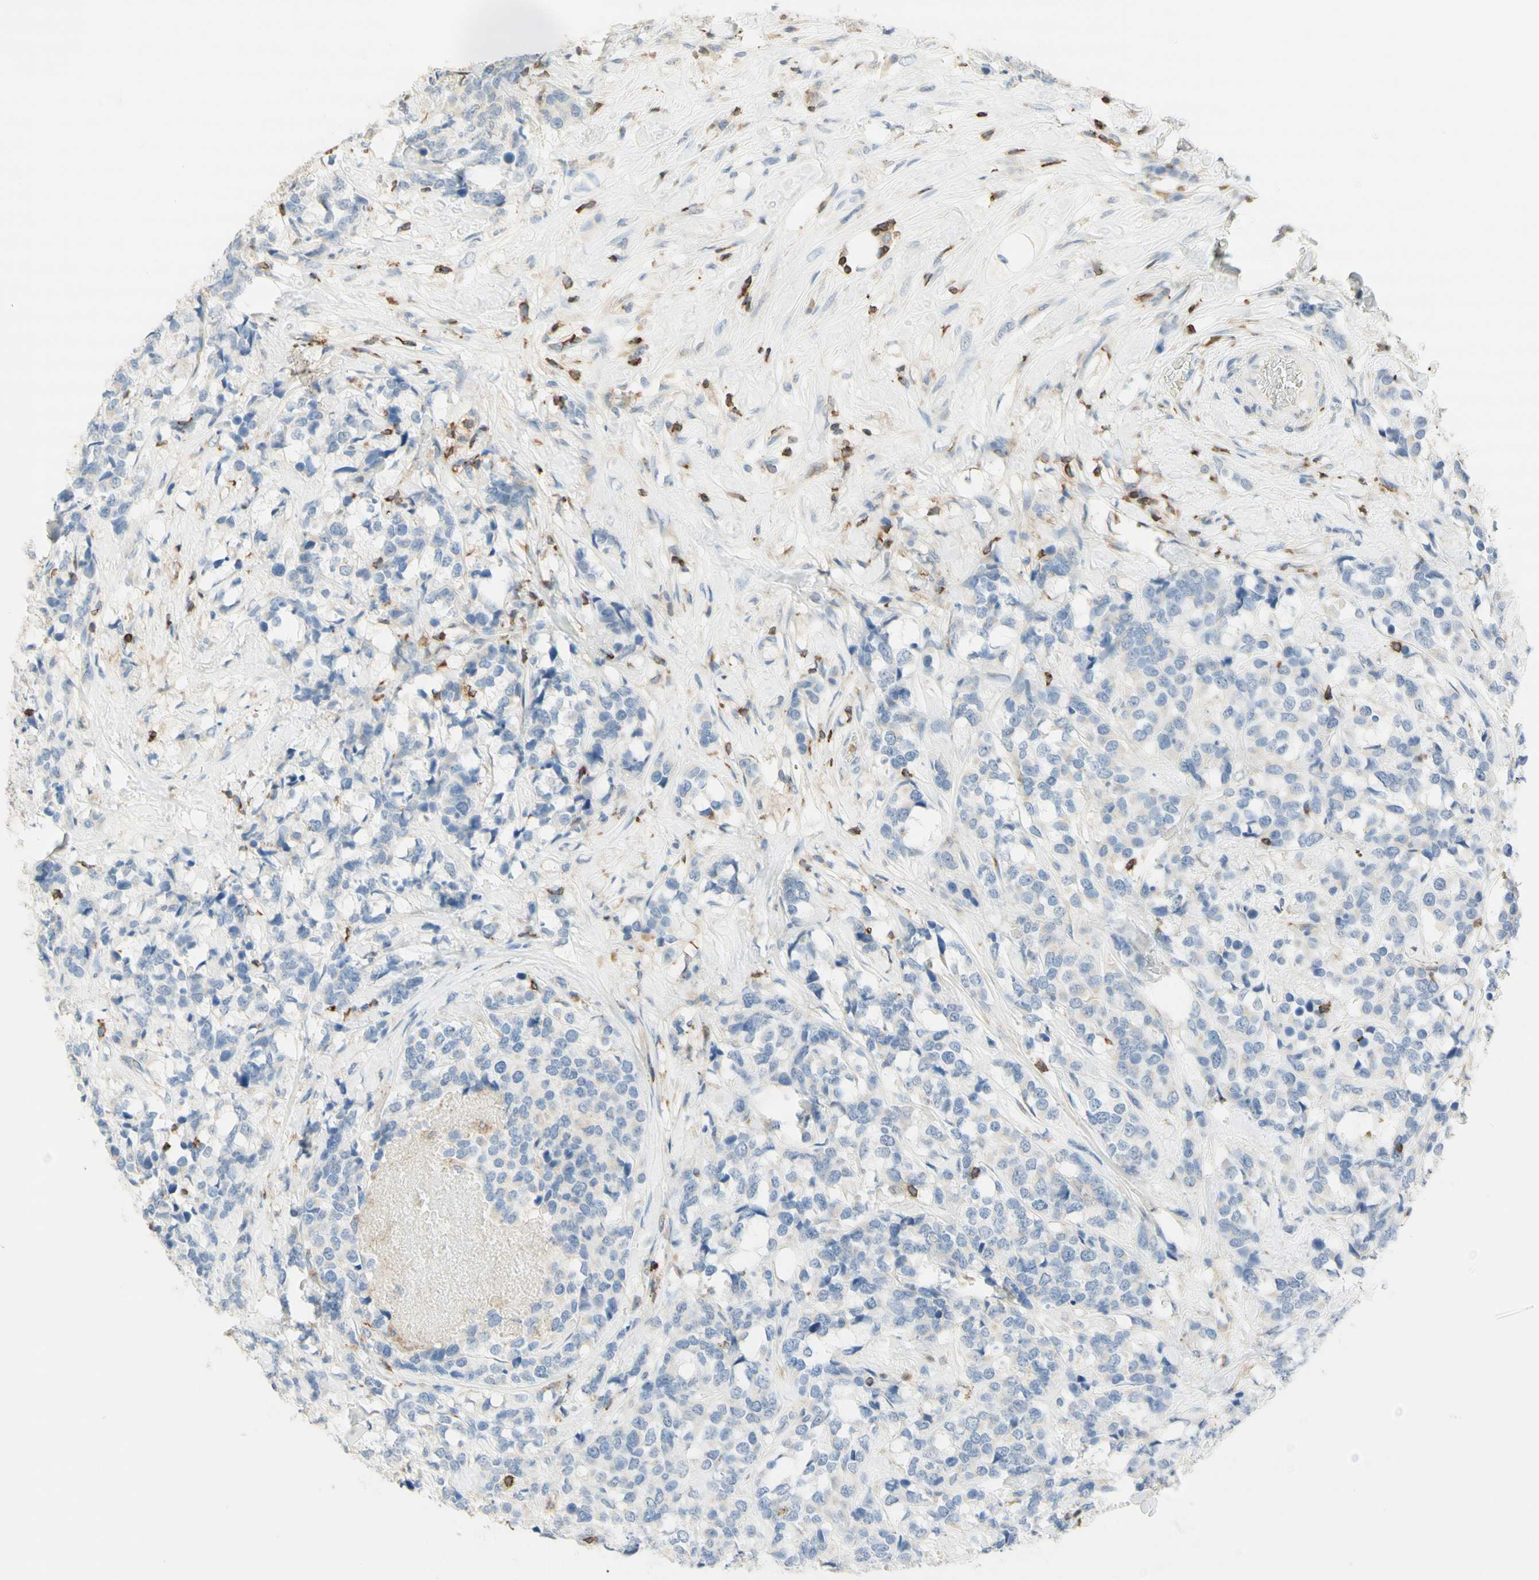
{"staining": {"intensity": "negative", "quantity": "none", "location": "none"}, "tissue": "breast cancer", "cell_type": "Tumor cells", "image_type": "cancer", "snomed": [{"axis": "morphology", "description": "Lobular carcinoma"}, {"axis": "topography", "description": "Breast"}], "caption": "A high-resolution image shows immunohistochemistry staining of lobular carcinoma (breast), which reveals no significant expression in tumor cells.", "gene": "SPINK6", "patient": {"sex": "female", "age": 59}}